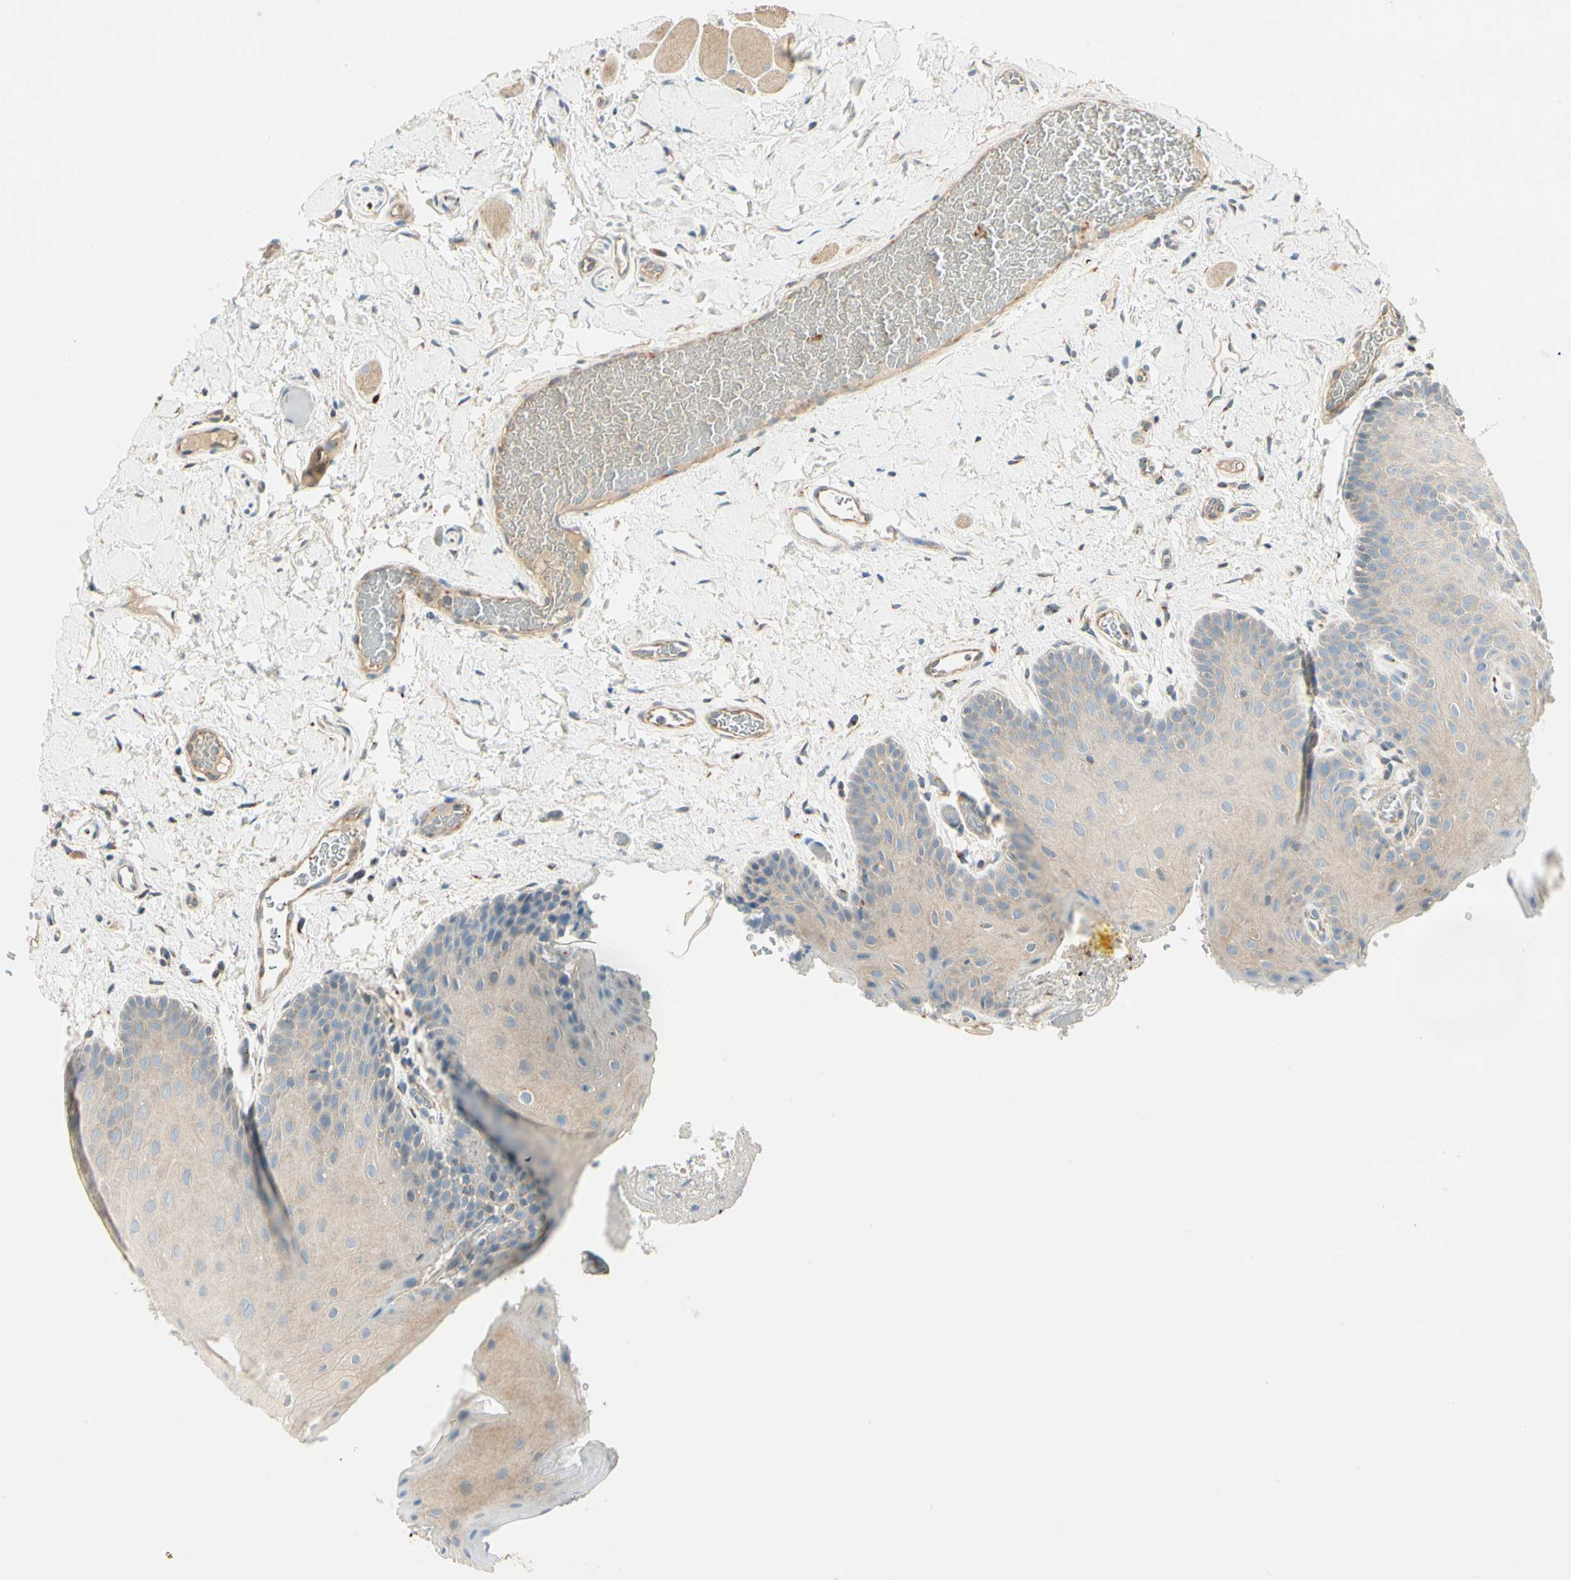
{"staining": {"intensity": "weak", "quantity": ">75%", "location": "cytoplasmic/membranous"}, "tissue": "oral mucosa", "cell_type": "Squamous epithelial cells", "image_type": "normal", "snomed": [{"axis": "morphology", "description": "Normal tissue, NOS"}, {"axis": "topography", "description": "Oral tissue"}], "caption": "Immunohistochemistry (IHC) micrograph of normal oral mucosa: human oral mucosa stained using immunohistochemistry displays low levels of weak protein expression localized specifically in the cytoplasmic/membranous of squamous epithelial cells, appearing as a cytoplasmic/membranous brown color.", "gene": "ABCA3", "patient": {"sex": "male", "age": 54}}